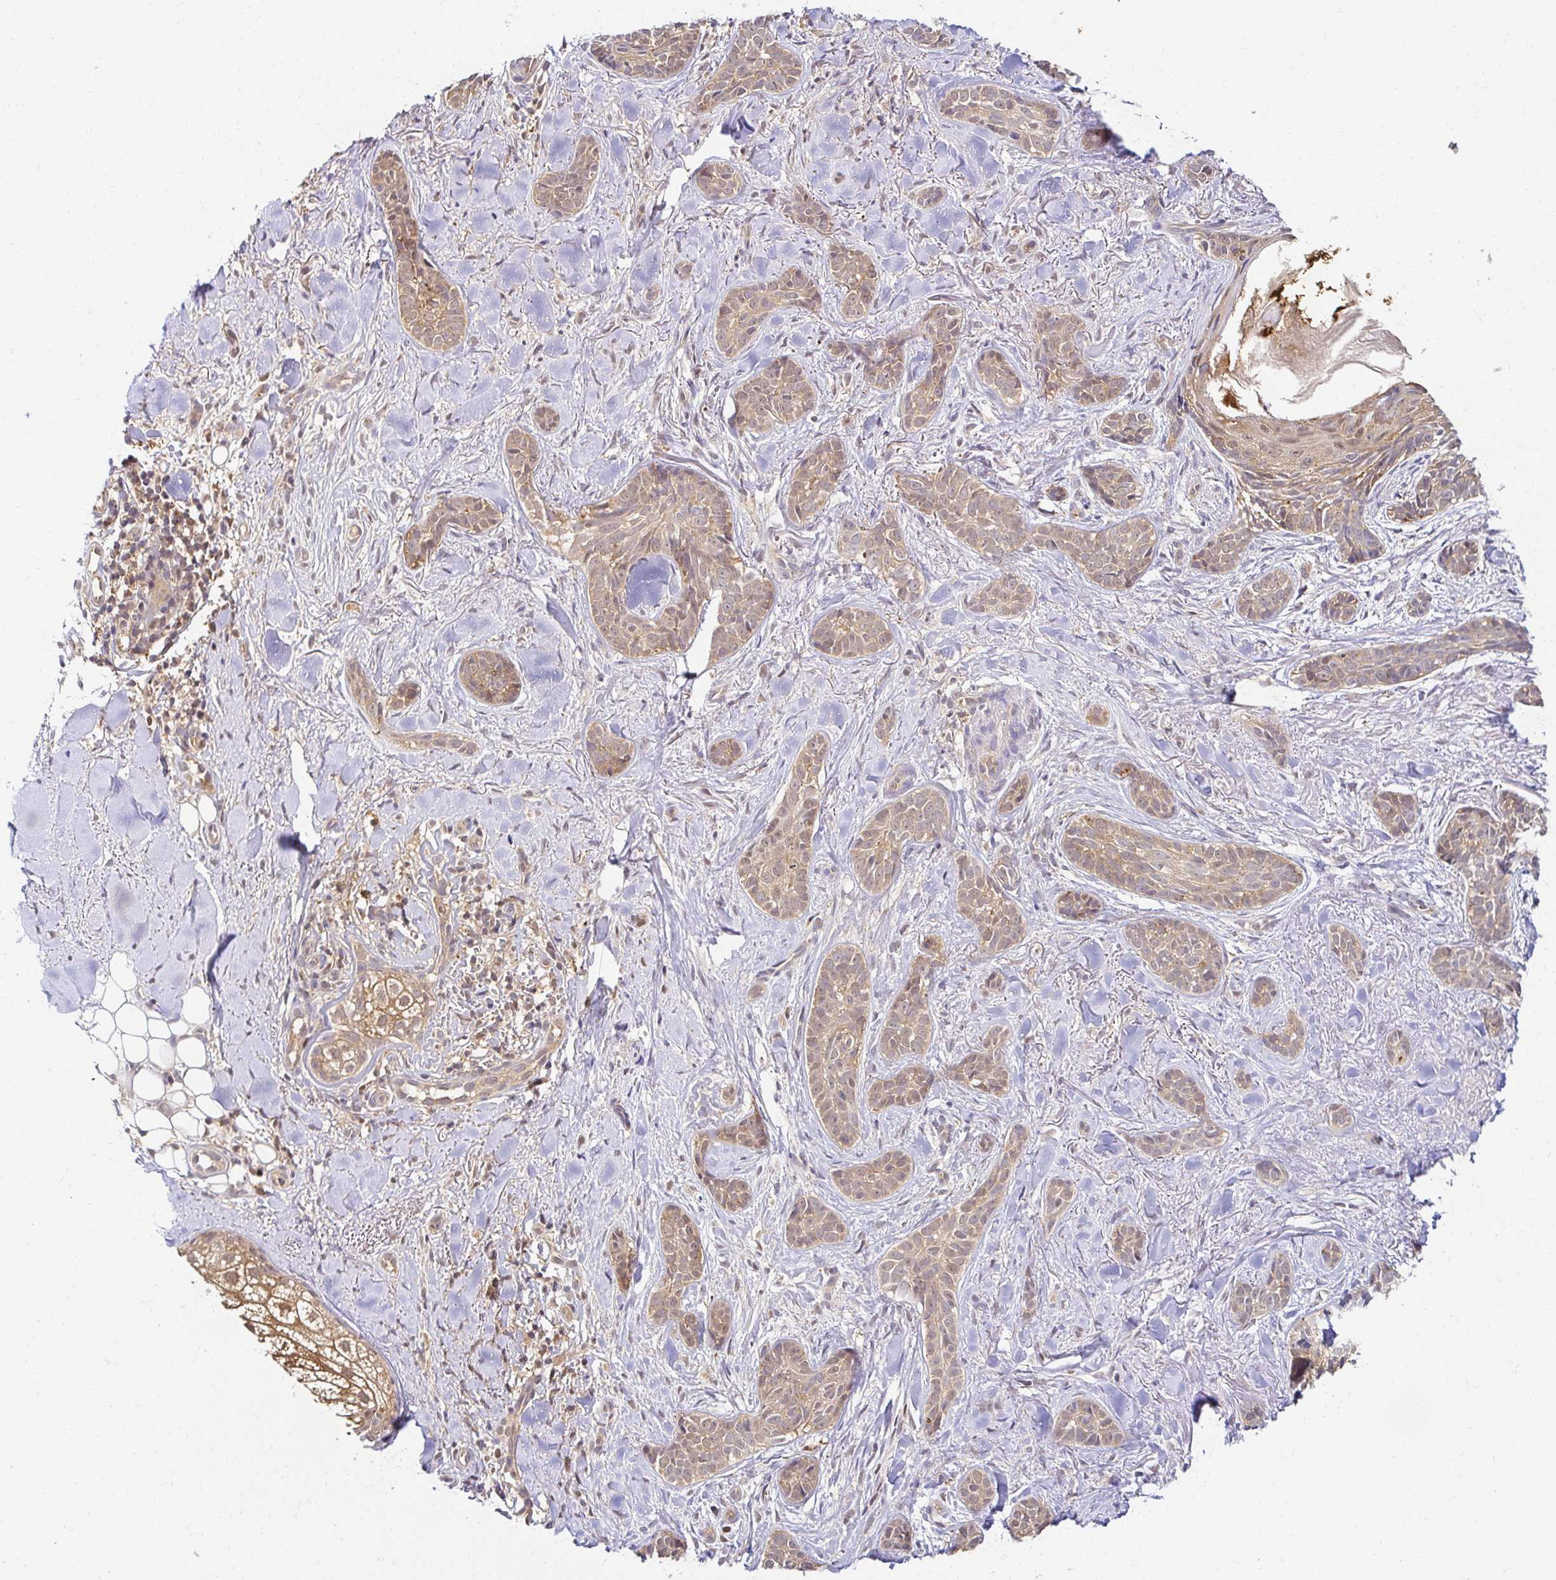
{"staining": {"intensity": "weak", "quantity": ">75%", "location": "cytoplasmic/membranous,nuclear"}, "tissue": "skin cancer", "cell_type": "Tumor cells", "image_type": "cancer", "snomed": [{"axis": "morphology", "description": "Basal cell carcinoma"}, {"axis": "morphology", "description": "BCC, high aggressive"}, {"axis": "topography", "description": "Skin"}], "caption": "This histopathology image exhibits immunohistochemistry (IHC) staining of bcc,  high aggressive (skin), with low weak cytoplasmic/membranous and nuclear positivity in about >75% of tumor cells.", "gene": "PSMA4", "patient": {"sex": "female", "age": 79}}